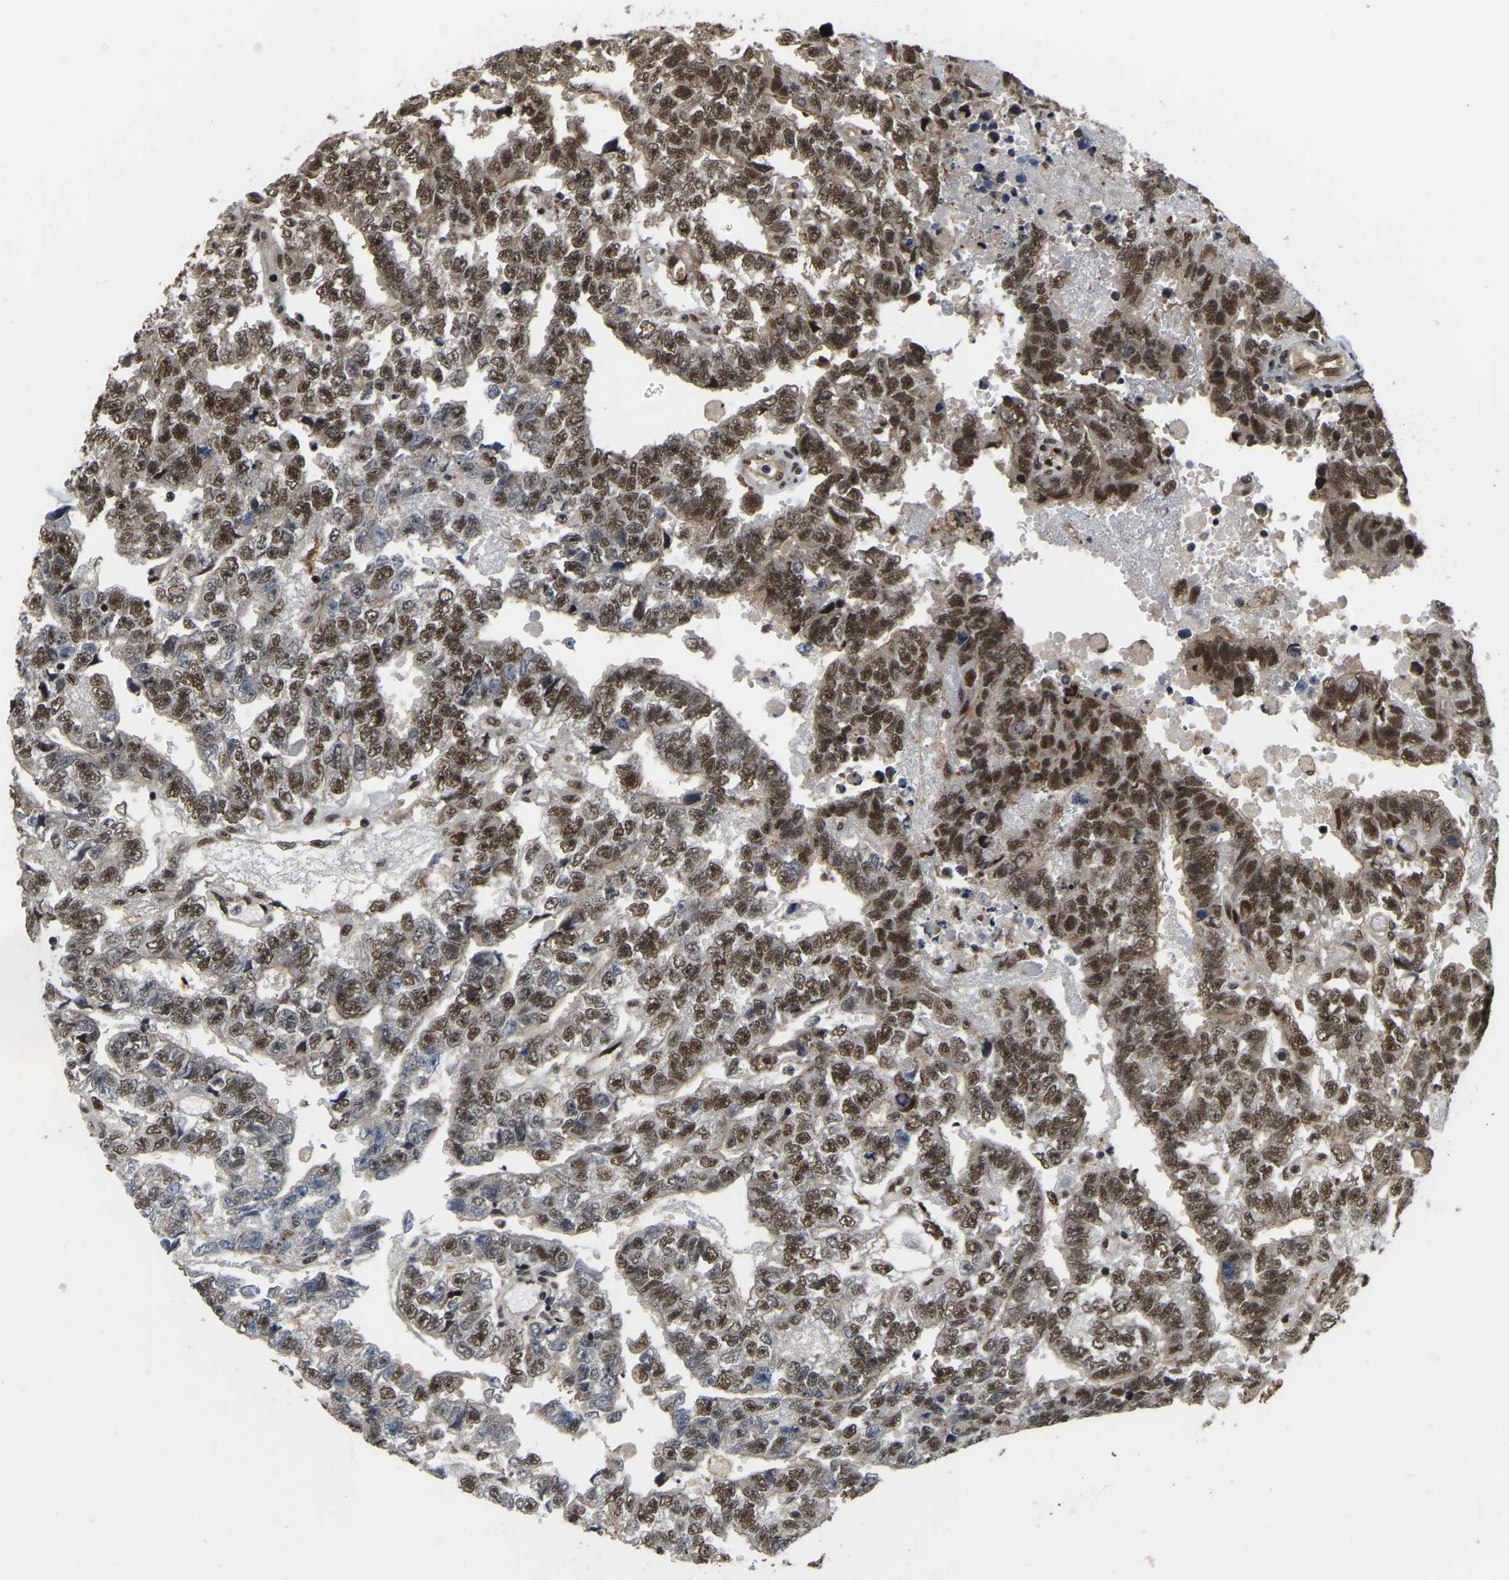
{"staining": {"intensity": "moderate", "quantity": ">75%", "location": "nuclear"}, "tissue": "testis cancer", "cell_type": "Tumor cells", "image_type": "cancer", "snomed": [{"axis": "morphology", "description": "Carcinoma, Embryonal, NOS"}, {"axis": "topography", "description": "Testis"}], "caption": "An immunohistochemistry photomicrograph of neoplastic tissue is shown. Protein staining in brown shows moderate nuclear positivity in testis embryonal carcinoma within tumor cells. The protein is stained brown, and the nuclei are stained in blue (DAB IHC with brightfield microscopy, high magnification).", "gene": "CIAO1", "patient": {"sex": "male", "age": 25}}